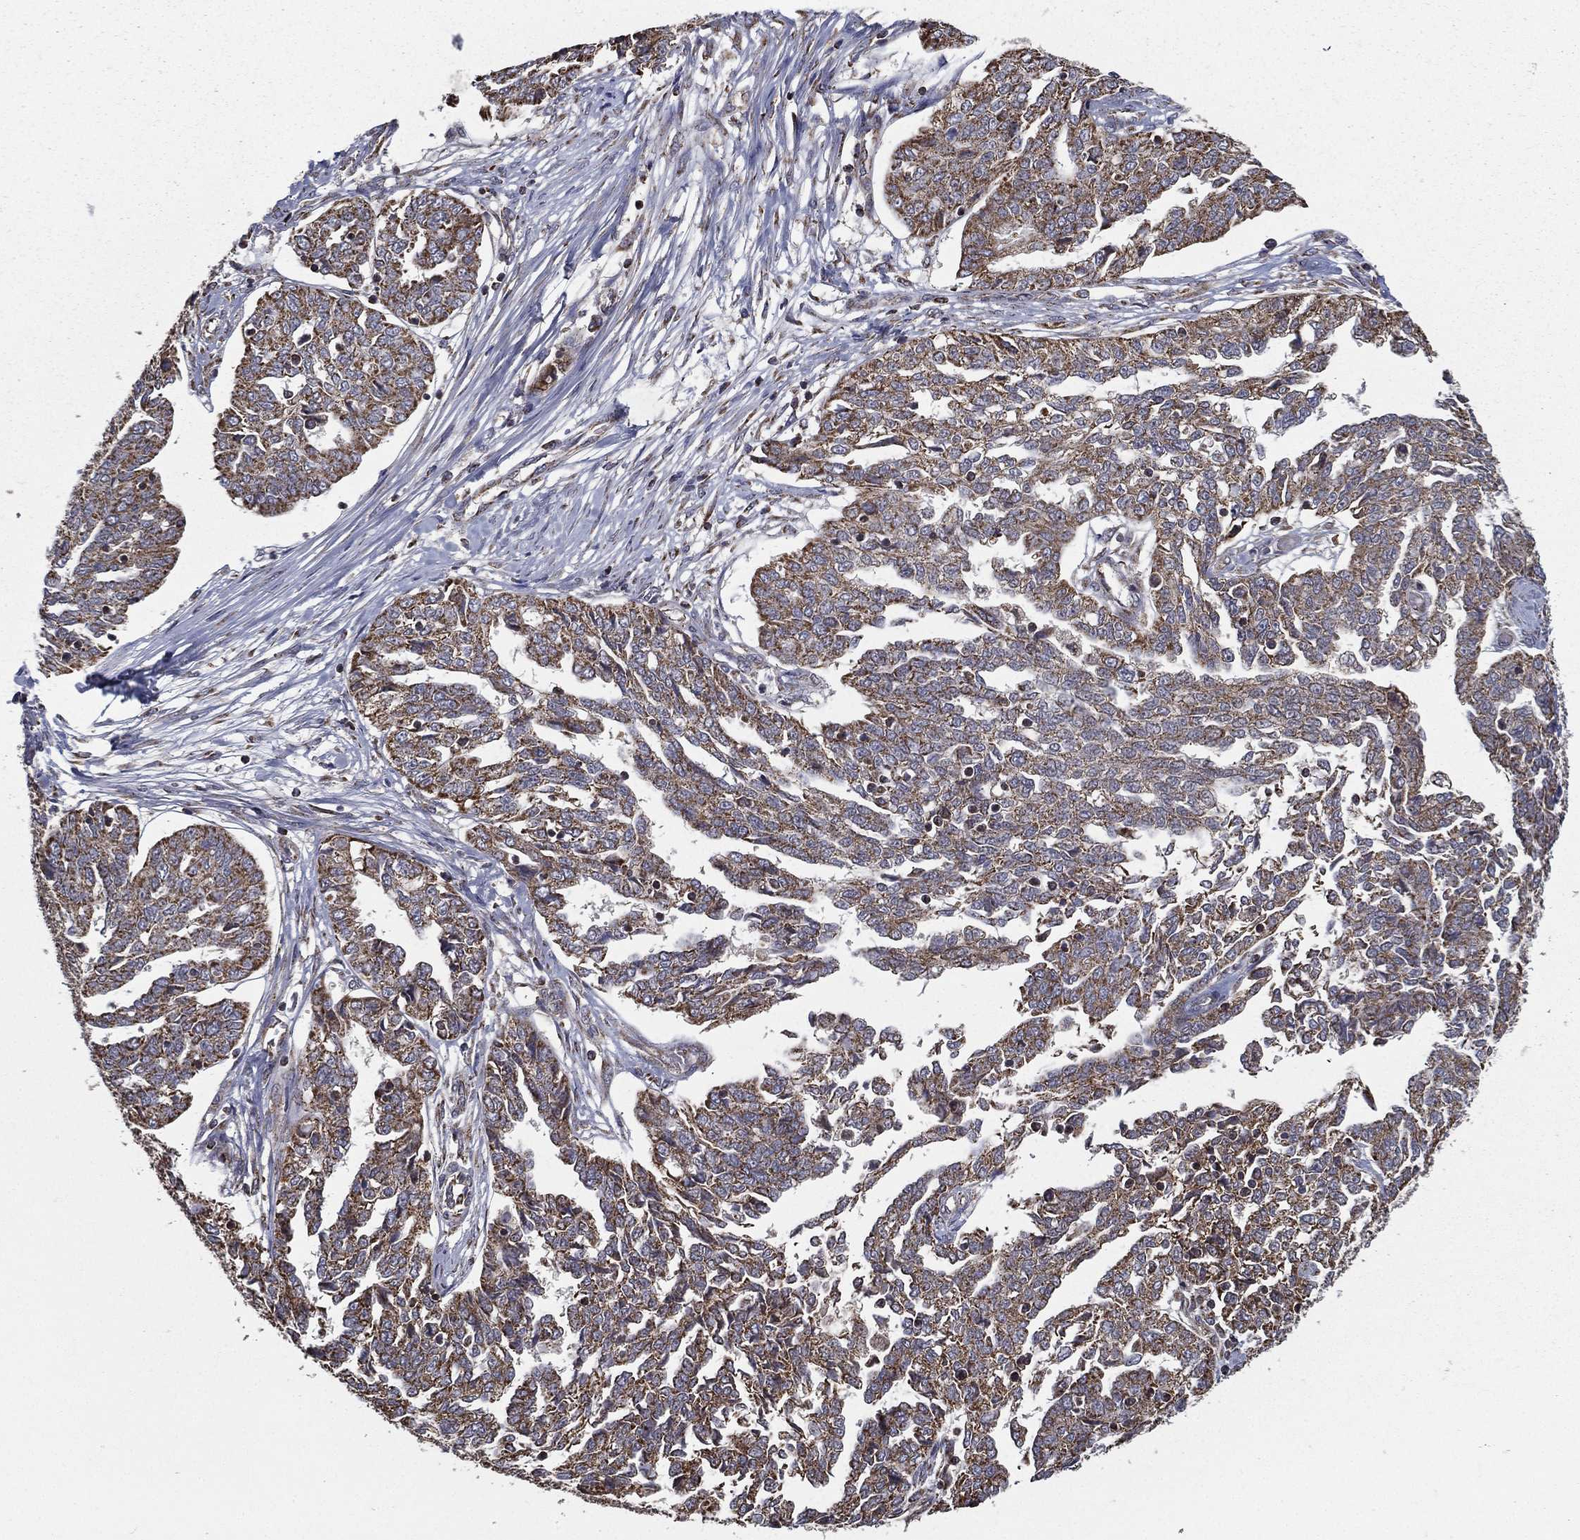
{"staining": {"intensity": "moderate", "quantity": ">75%", "location": "cytoplasmic/membranous"}, "tissue": "ovarian cancer", "cell_type": "Tumor cells", "image_type": "cancer", "snomed": [{"axis": "morphology", "description": "Cystadenocarcinoma, serous, NOS"}, {"axis": "topography", "description": "Ovary"}], "caption": "Protein analysis of ovarian cancer (serous cystadenocarcinoma) tissue reveals moderate cytoplasmic/membranous expression in approximately >75% of tumor cells.", "gene": "RIGI", "patient": {"sex": "female", "age": 67}}